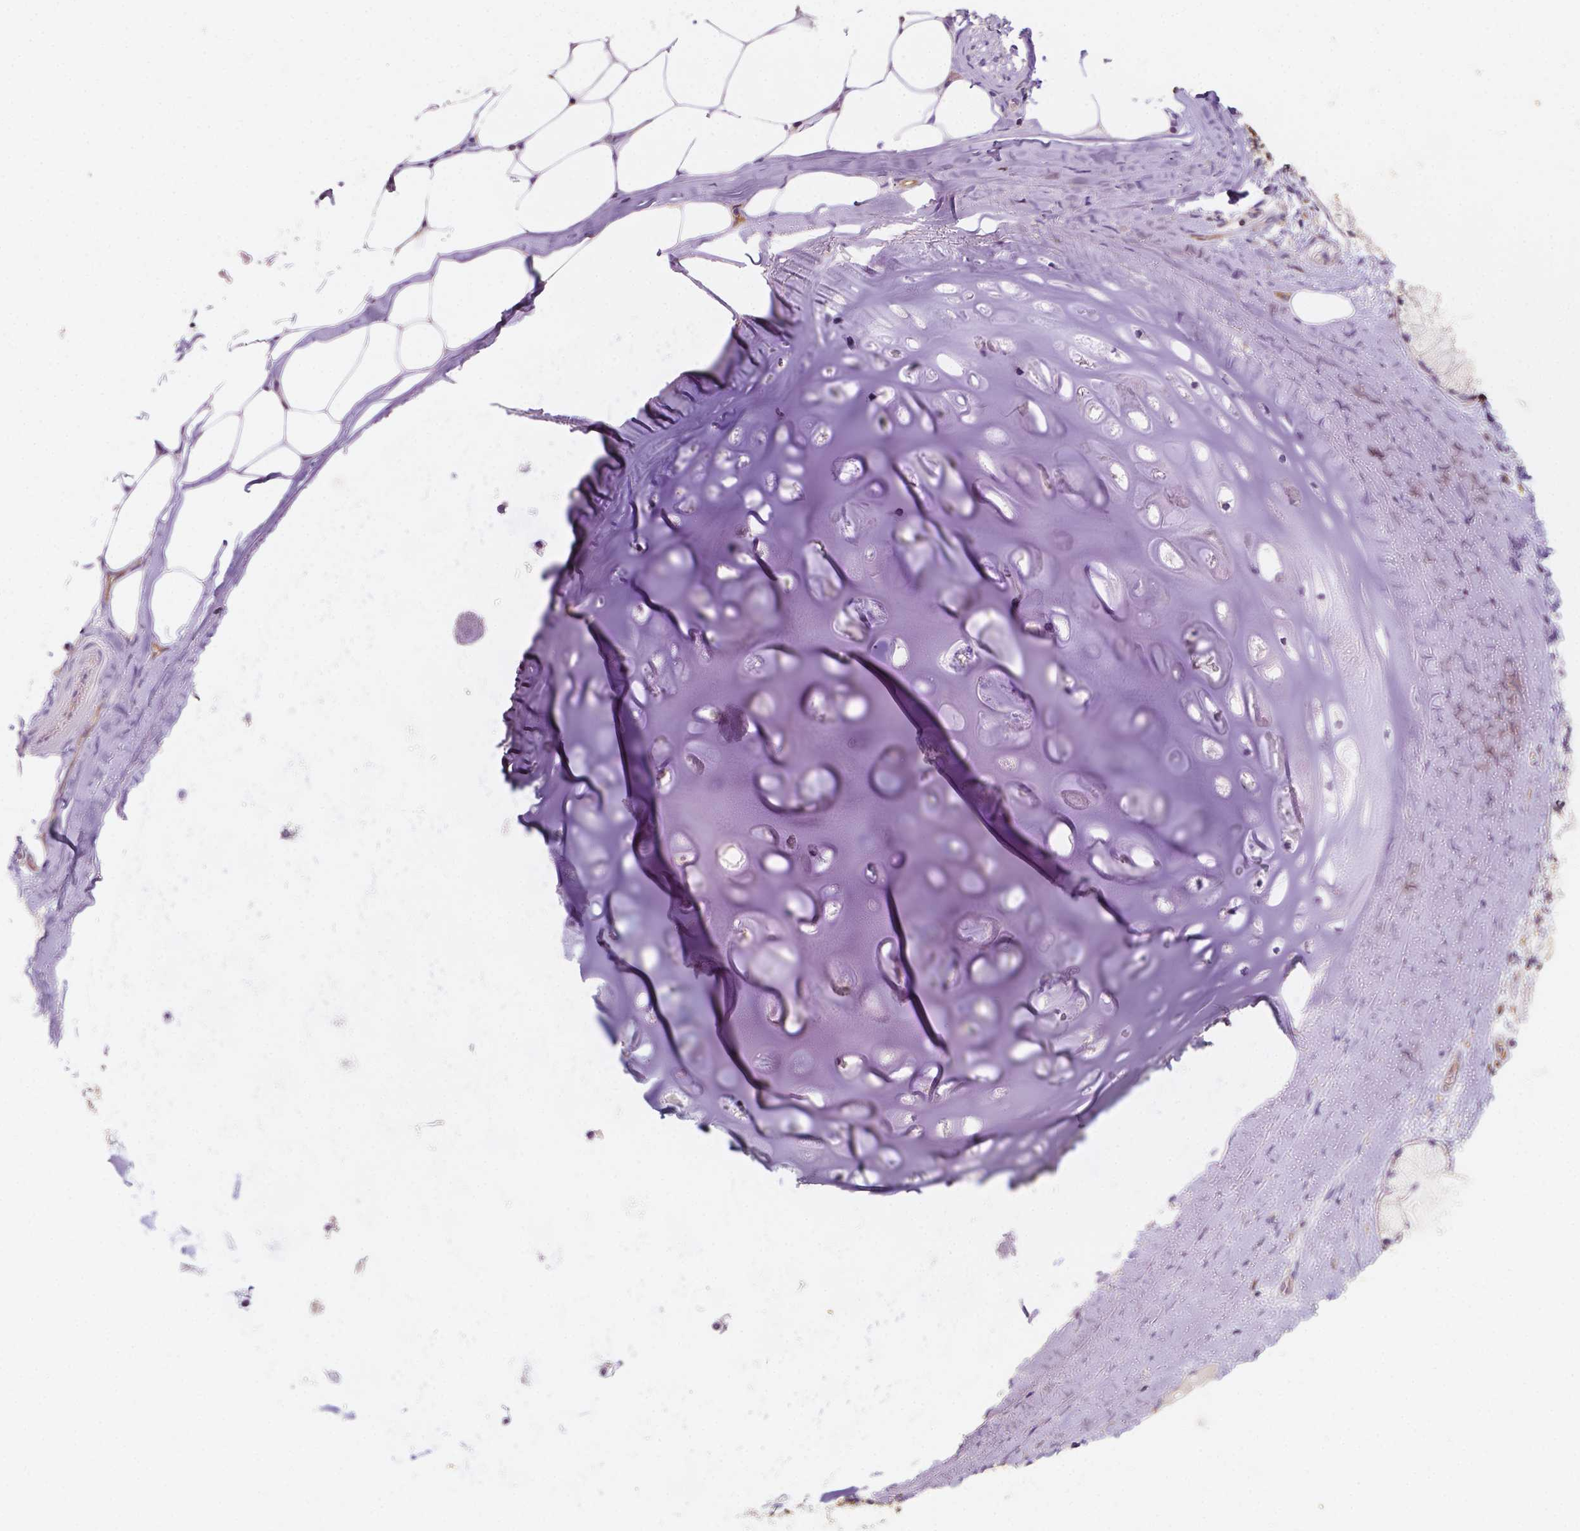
{"staining": {"intensity": "negative", "quantity": "none", "location": "none"}, "tissue": "adipose tissue", "cell_type": "Adipocytes", "image_type": "normal", "snomed": [{"axis": "morphology", "description": "Normal tissue, NOS"}, {"axis": "topography", "description": "Bronchus"}, {"axis": "topography", "description": "Lung"}], "caption": "Adipose tissue stained for a protein using IHC demonstrates no positivity adipocytes.", "gene": "SLC22A4", "patient": {"sex": "female", "age": 57}}